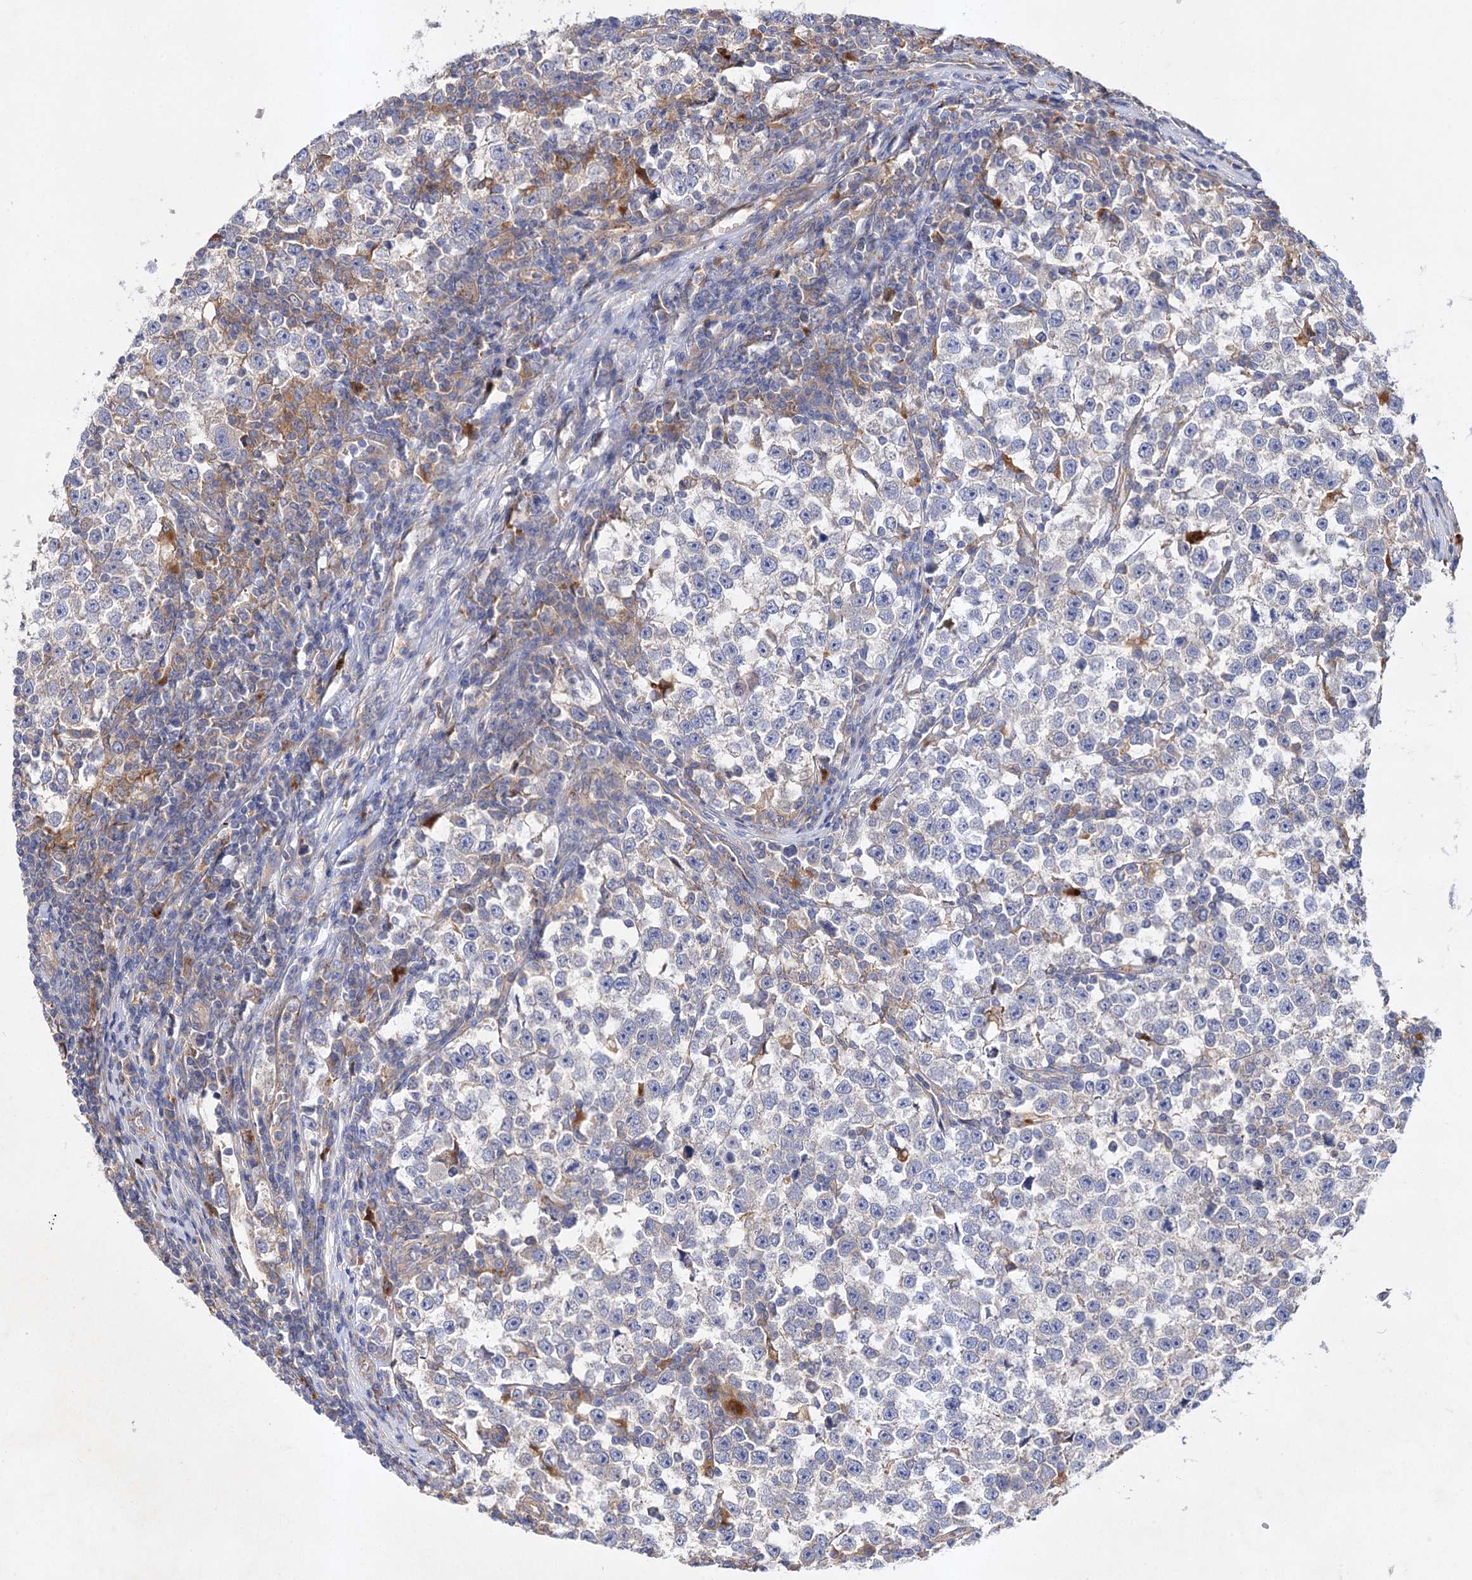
{"staining": {"intensity": "negative", "quantity": "none", "location": "none"}, "tissue": "testis cancer", "cell_type": "Tumor cells", "image_type": "cancer", "snomed": [{"axis": "morphology", "description": "Normal tissue, NOS"}, {"axis": "morphology", "description": "Seminoma, NOS"}, {"axis": "topography", "description": "Testis"}], "caption": "Immunohistochemical staining of human testis cancer (seminoma) reveals no significant positivity in tumor cells. (Brightfield microscopy of DAB immunohistochemistry at high magnification).", "gene": "PATL1", "patient": {"sex": "male", "age": 43}}